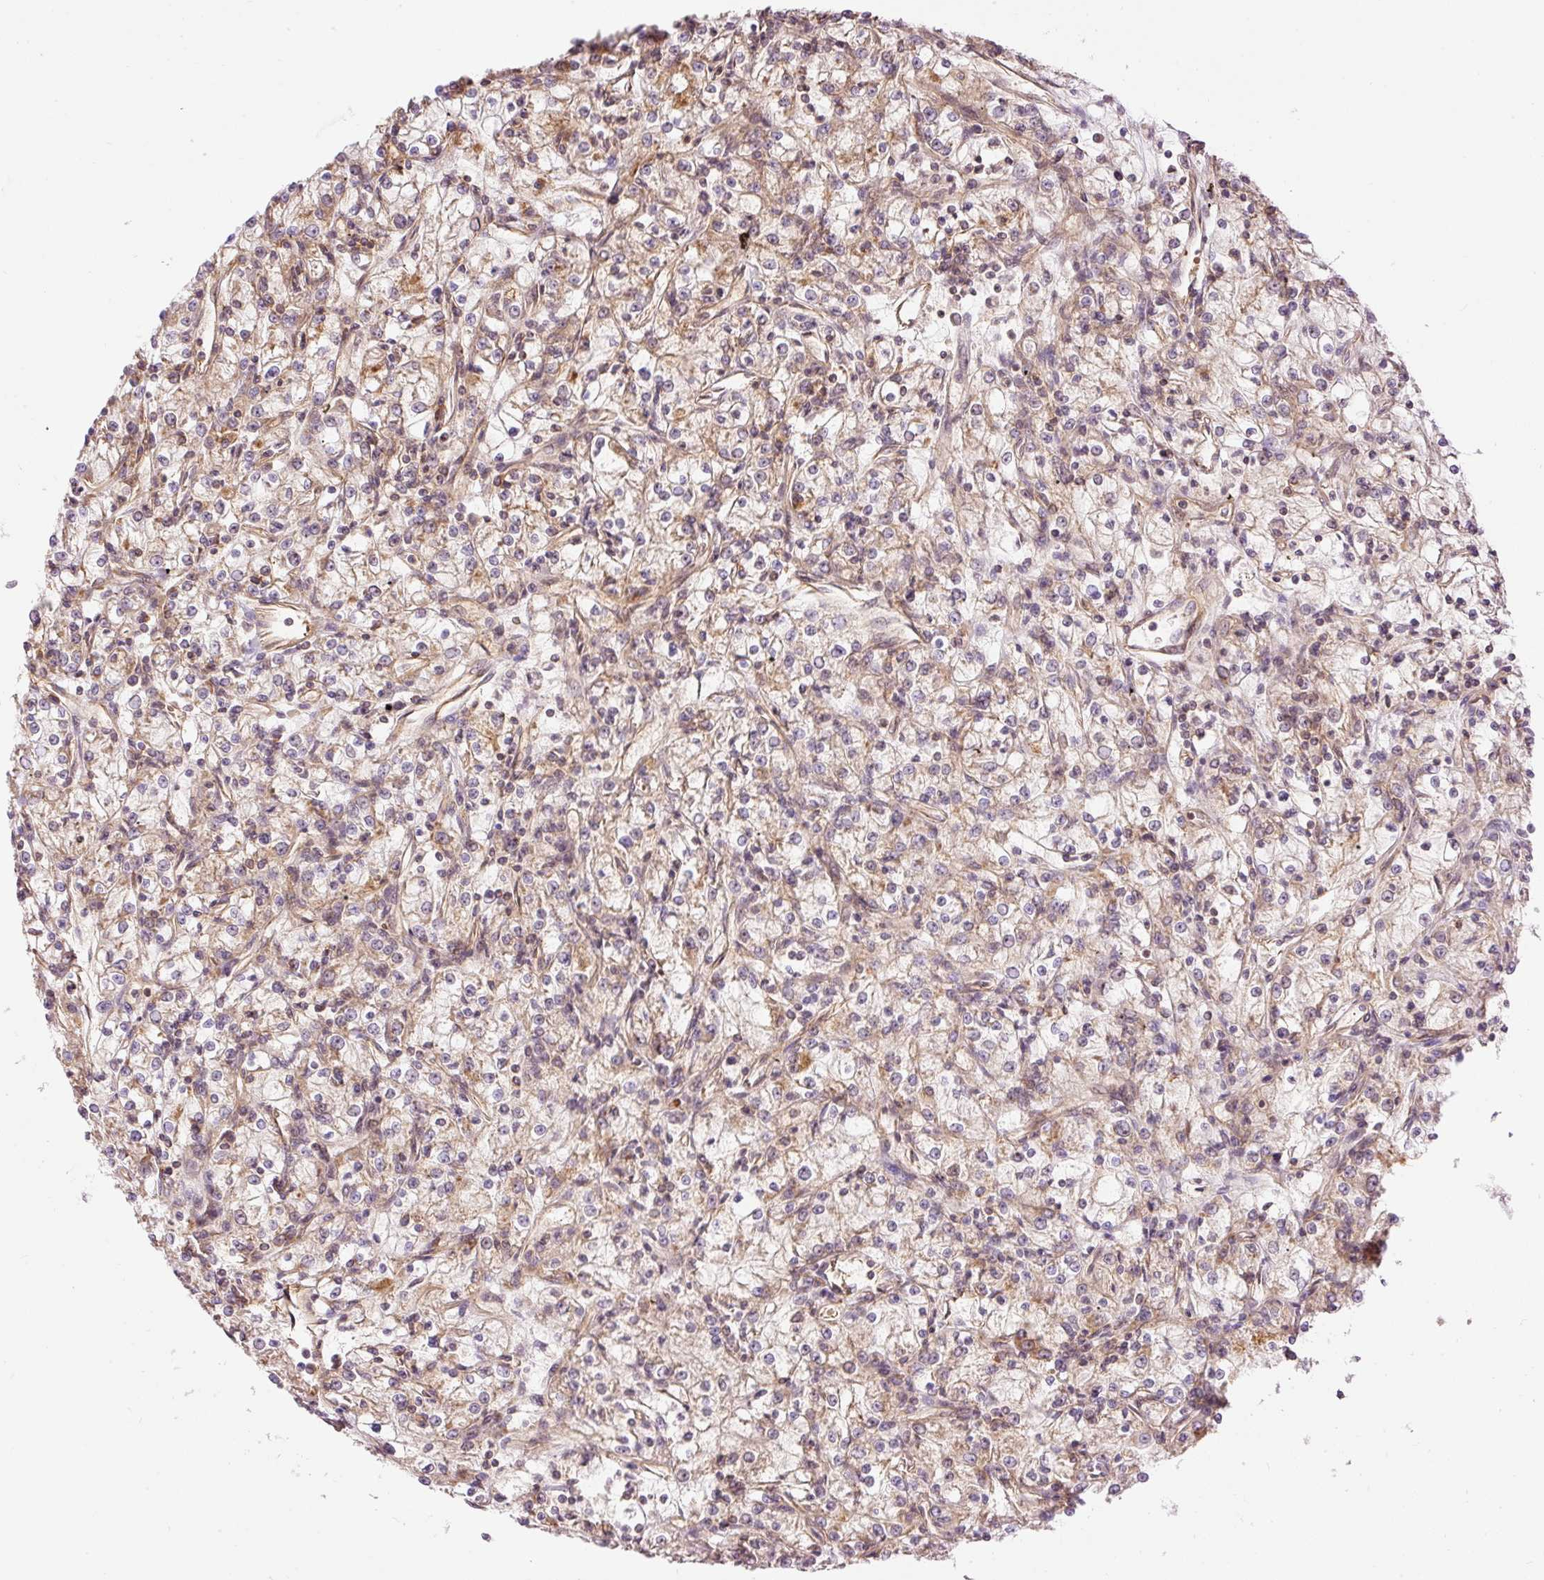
{"staining": {"intensity": "weak", "quantity": "25%-75%", "location": "cytoplasmic/membranous"}, "tissue": "renal cancer", "cell_type": "Tumor cells", "image_type": "cancer", "snomed": [{"axis": "morphology", "description": "Adenocarcinoma, NOS"}, {"axis": "topography", "description": "Kidney"}], "caption": "Renal adenocarcinoma tissue demonstrates weak cytoplasmic/membranous staining in about 25%-75% of tumor cells The staining is performed using DAB (3,3'-diaminobenzidine) brown chromogen to label protein expression. The nuclei are counter-stained blue using hematoxylin.", "gene": "ADCY4", "patient": {"sex": "female", "age": 59}}